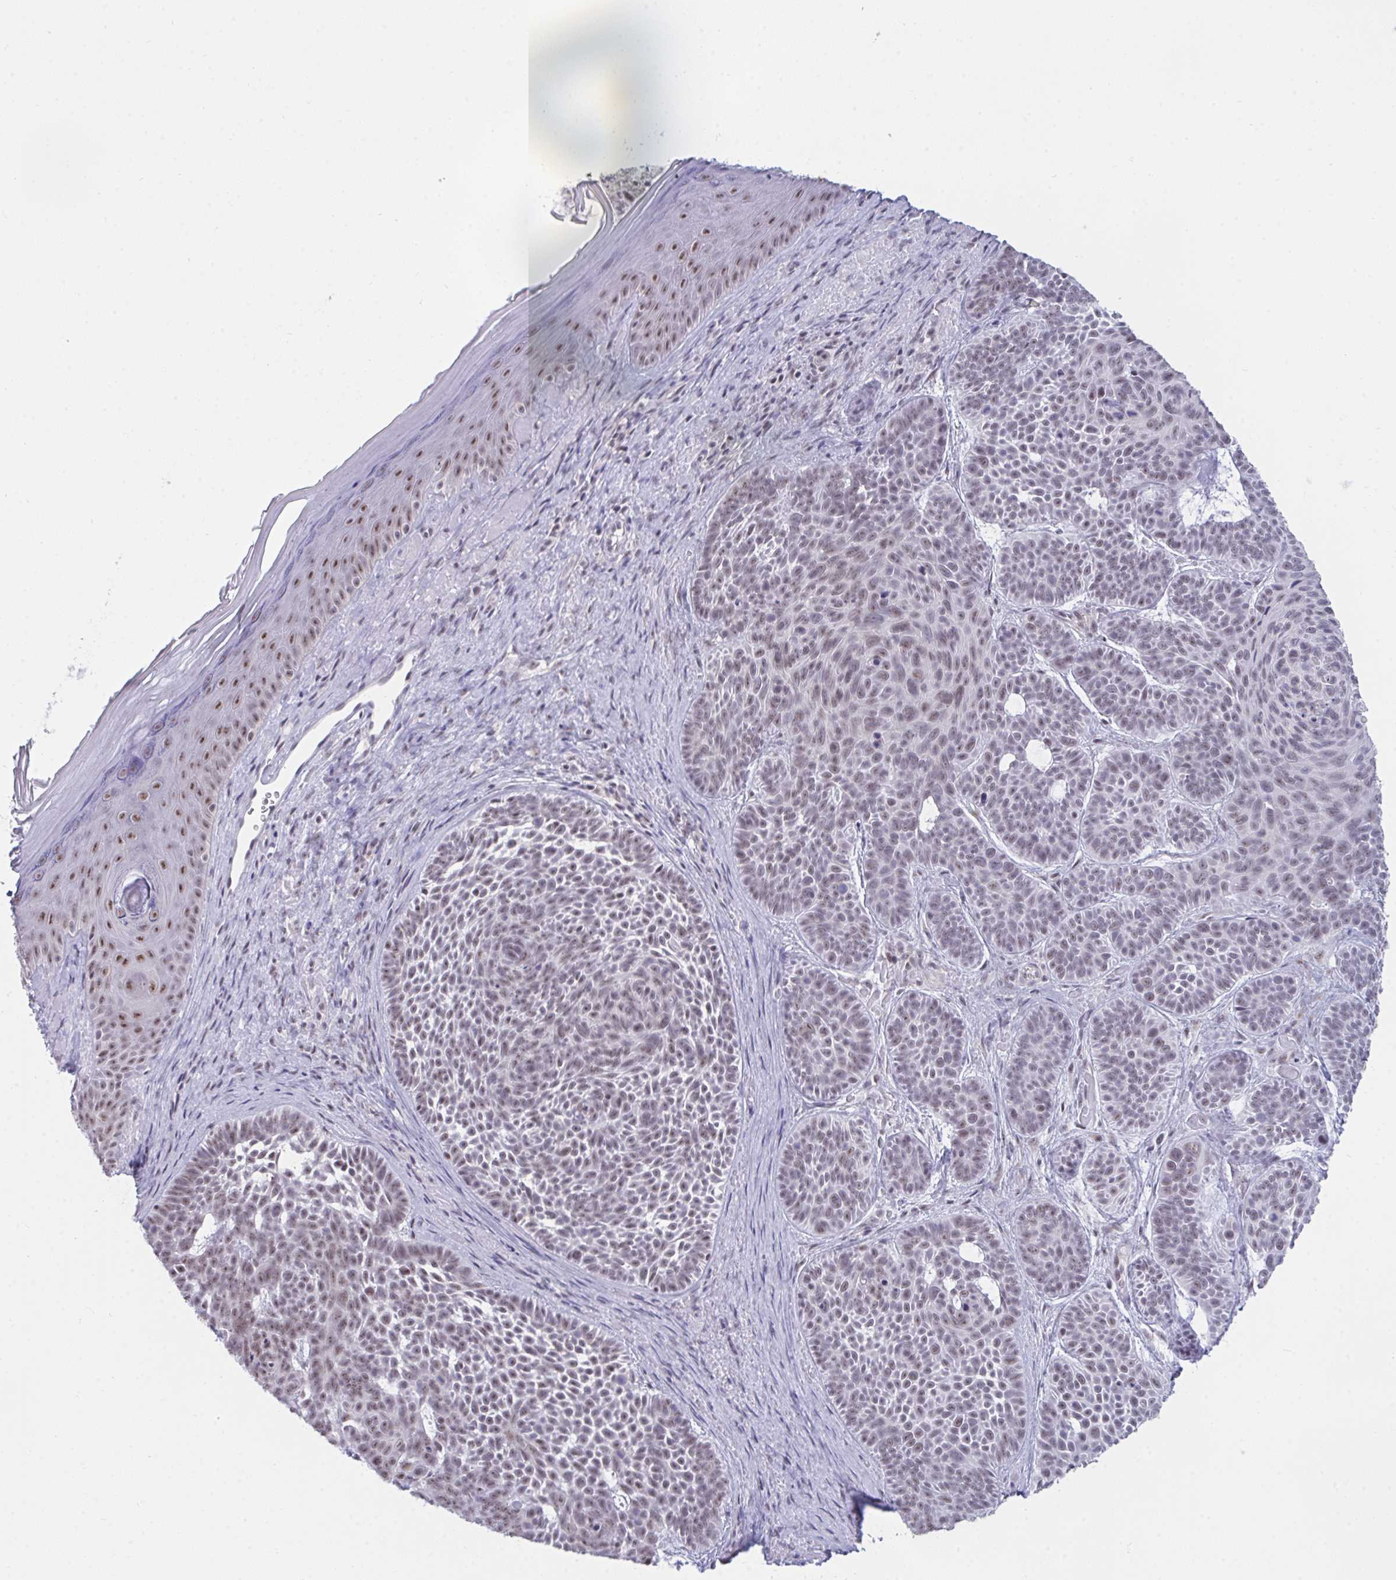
{"staining": {"intensity": "weak", "quantity": "25%-75%", "location": "nuclear"}, "tissue": "skin cancer", "cell_type": "Tumor cells", "image_type": "cancer", "snomed": [{"axis": "morphology", "description": "Basal cell carcinoma"}, {"axis": "topography", "description": "Skin"}], "caption": "Immunohistochemical staining of human skin basal cell carcinoma demonstrates weak nuclear protein positivity in approximately 25%-75% of tumor cells.", "gene": "PRR14", "patient": {"sex": "male", "age": 81}}